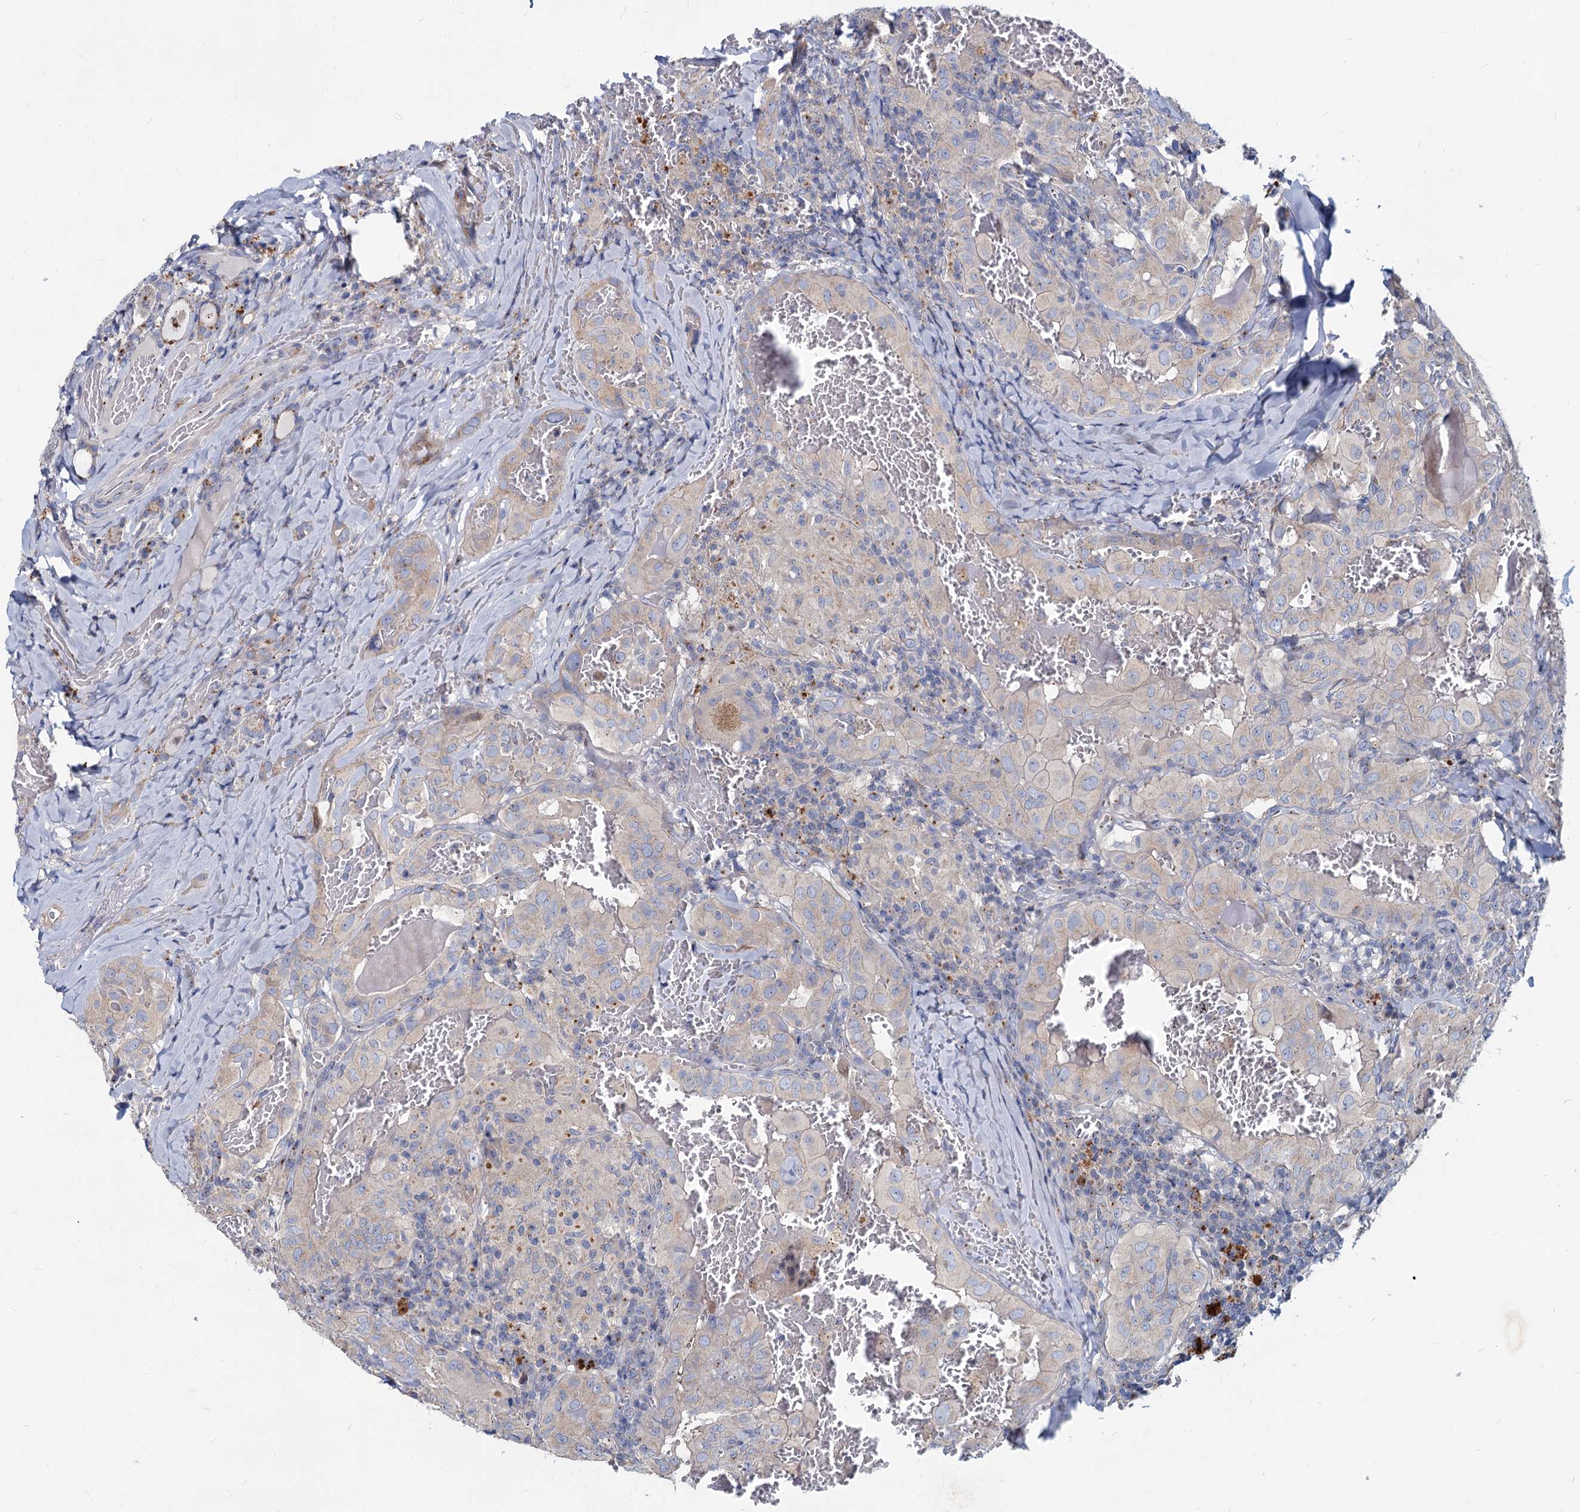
{"staining": {"intensity": "negative", "quantity": "none", "location": "none"}, "tissue": "thyroid cancer", "cell_type": "Tumor cells", "image_type": "cancer", "snomed": [{"axis": "morphology", "description": "Papillary adenocarcinoma, NOS"}, {"axis": "topography", "description": "Thyroid gland"}], "caption": "DAB immunohistochemical staining of human thyroid papillary adenocarcinoma reveals no significant staining in tumor cells. Nuclei are stained in blue.", "gene": "AGBL4", "patient": {"sex": "female", "age": 72}}